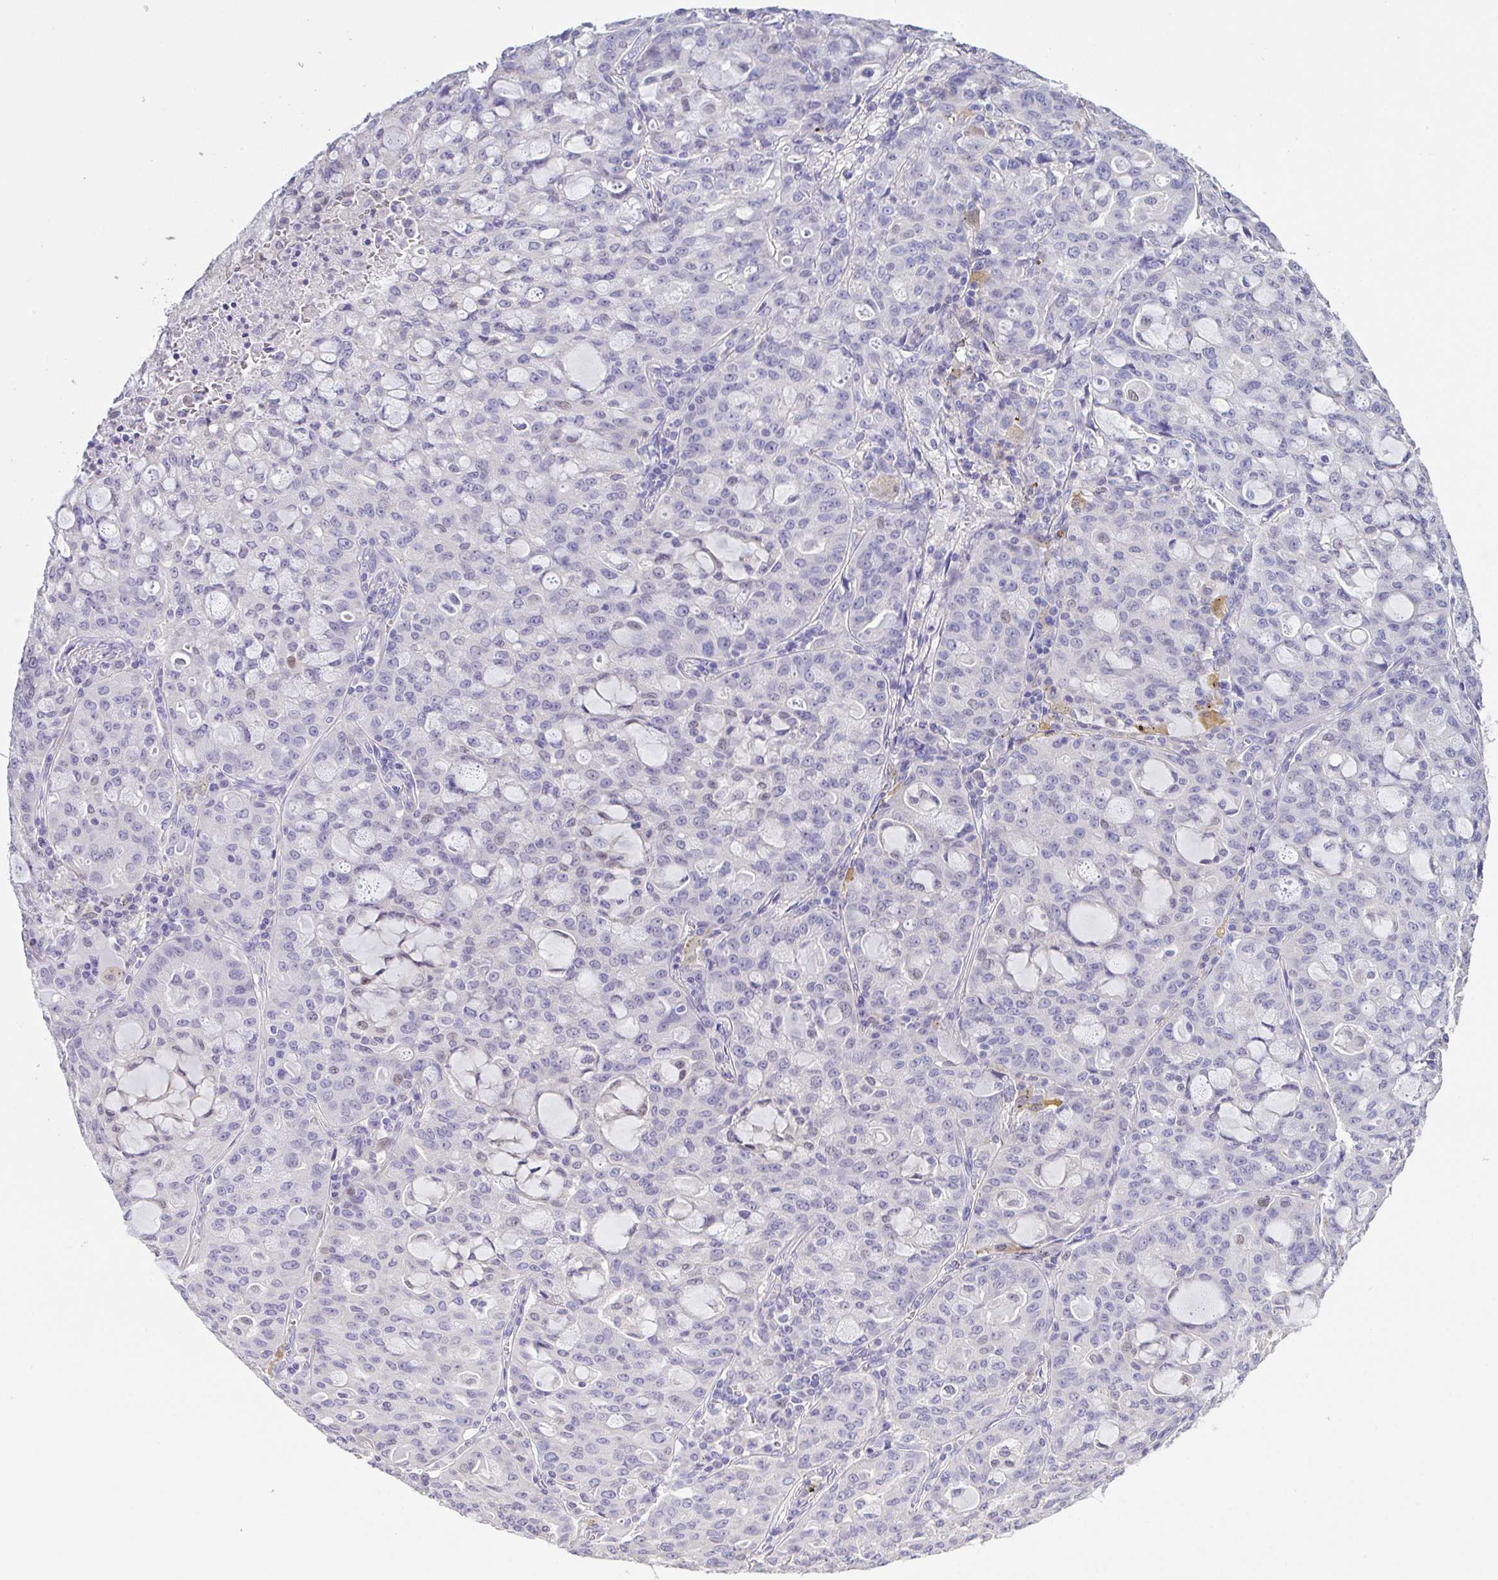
{"staining": {"intensity": "negative", "quantity": "none", "location": "none"}, "tissue": "lung cancer", "cell_type": "Tumor cells", "image_type": "cancer", "snomed": [{"axis": "morphology", "description": "Adenocarcinoma, NOS"}, {"axis": "topography", "description": "Lung"}], "caption": "Lung cancer was stained to show a protein in brown. There is no significant positivity in tumor cells.", "gene": "CA10", "patient": {"sex": "female", "age": 44}}